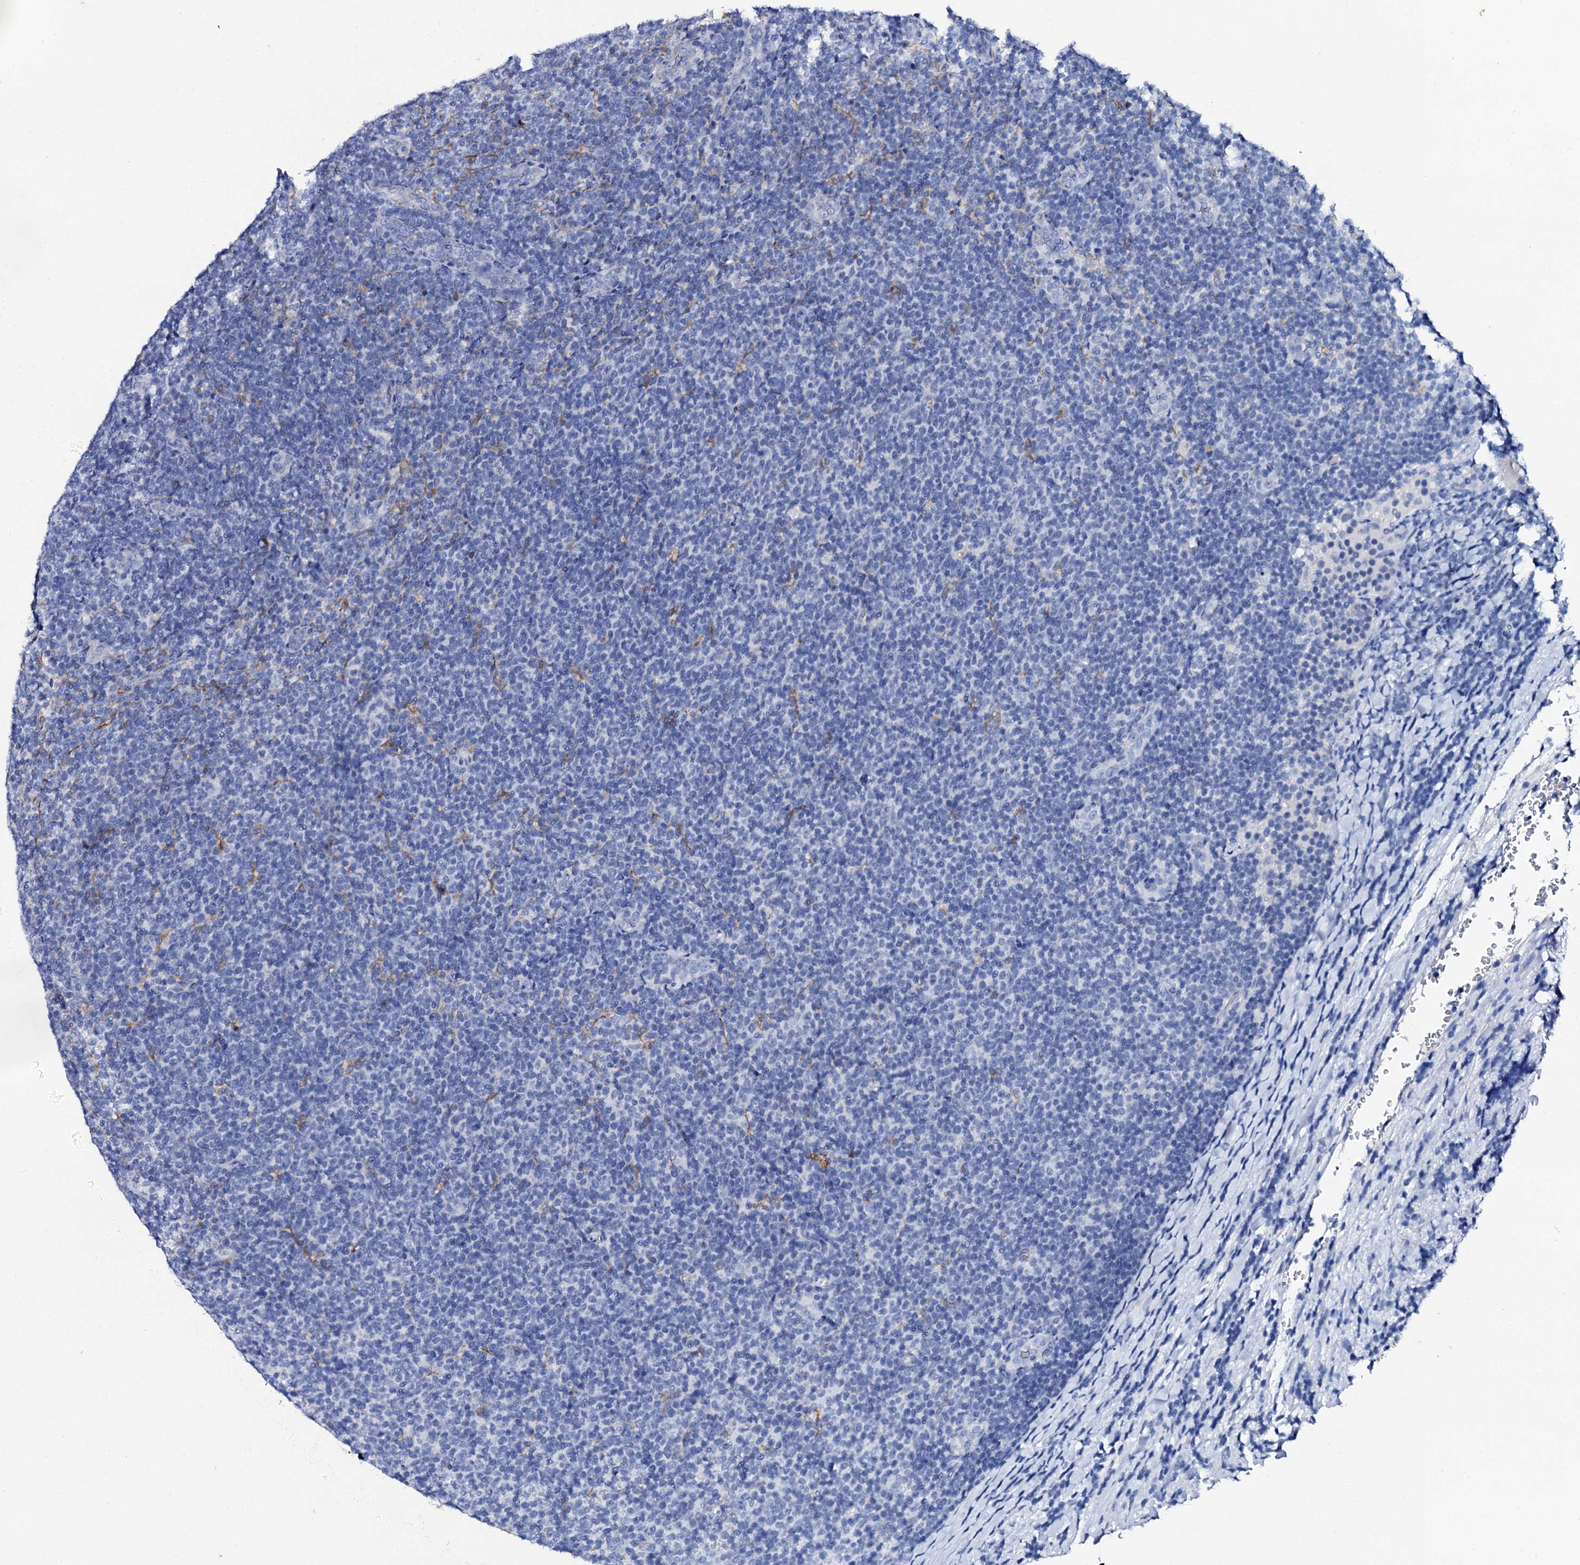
{"staining": {"intensity": "negative", "quantity": "none", "location": "none"}, "tissue": "lymphoma", "cell_type": "Tumor cells", "image_type": "cancer", "snomed": [{"axis": "morphology", "description": "Malignant lymphoma, non-Hodgkin's type, Low grade"}, {"axis": "topography", "description": "Lymph node"}], "caption": "Immunohistochemical staining of human low-grade malignant lymphoma, non-Hodgkin's type shows no significant expression in tumor cells.", "gene": "GLB1L3", "patient": {"sex": "male", "age": 66}}